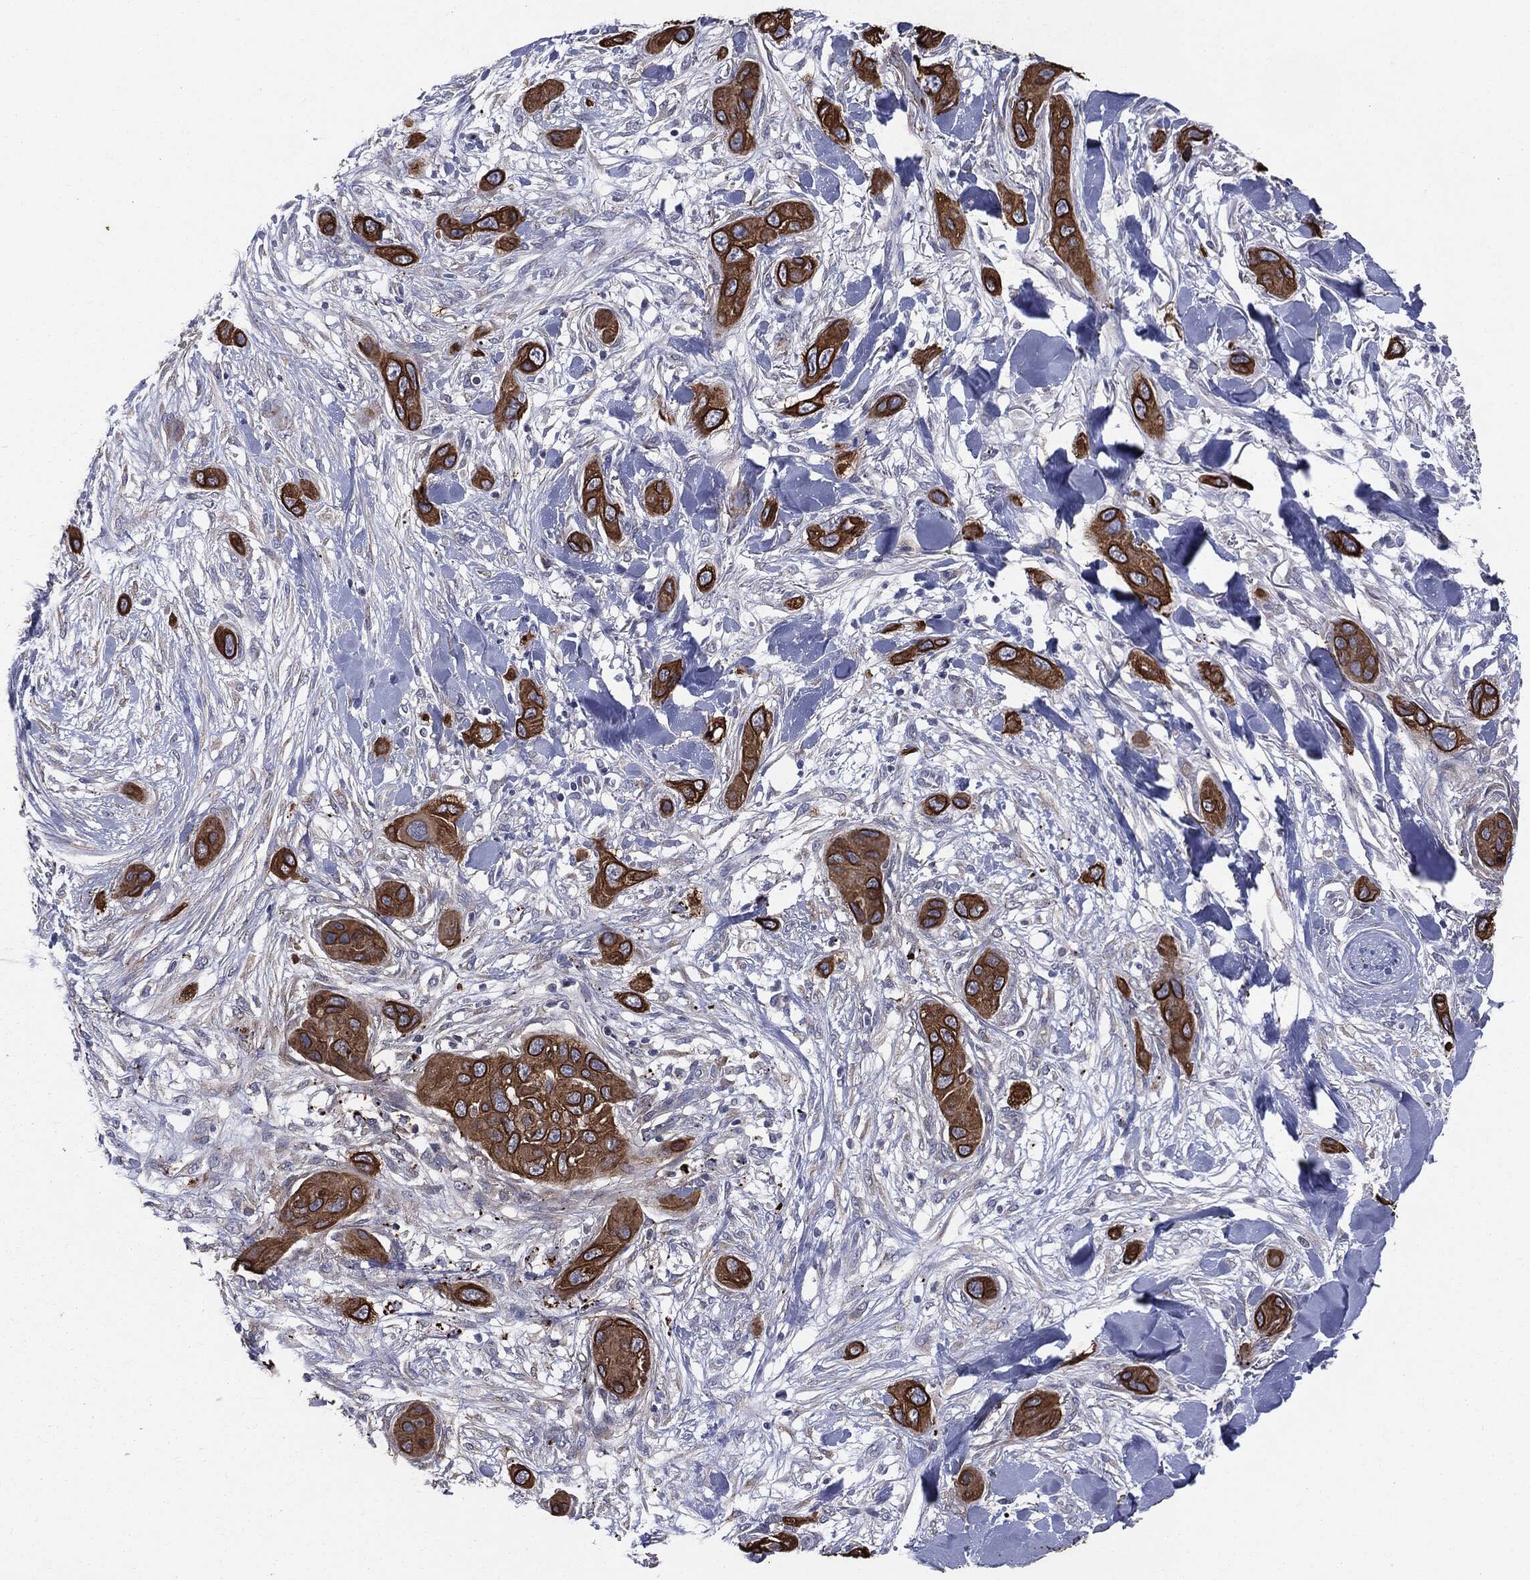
{"staining": {"intensity": "strong", "quantity": ">75%", "location": "cytoplasmic/membranous"}, "tissue": "skin cancer", "cell_type": "Tumor cells", "image_type": "cancer", "snomed": [{"axis": "morphology", "description": "Squamous cell carcinoma, NOS"}, {"axis": "topography", "description": "Skin"}], "caption": "The histopathology image demonstrates staining of squamous cell carcinoma (skin), revealing strong cytoplasmic/membranous protein staining (brown color) within tumor cells.", "gene": "KRT5", "patient": {"sex": "male", "age": 78}}